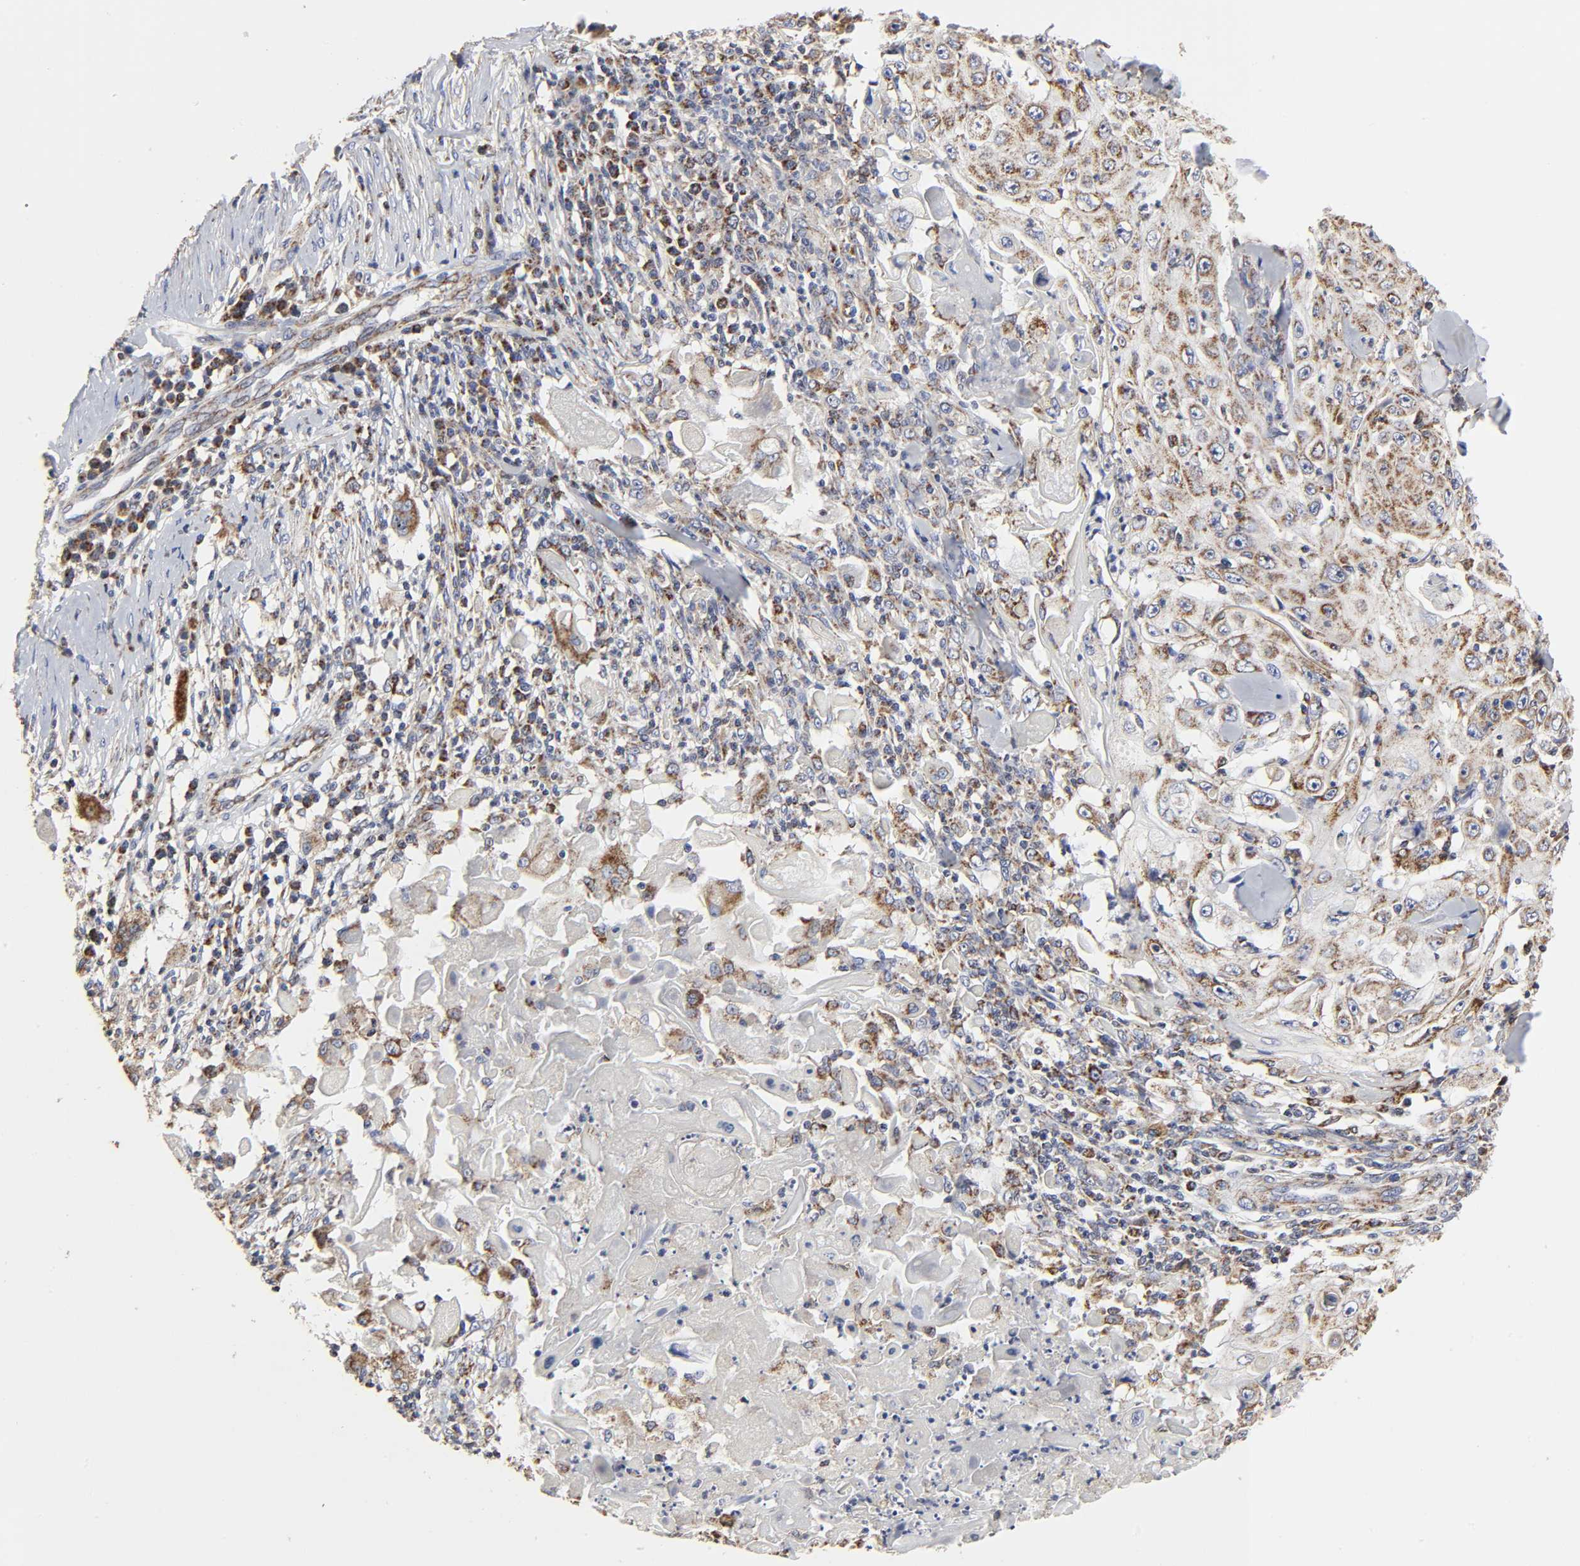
{"staining": {"intensity": "moderate", "quantity": ">75%", "location": "cytoplasmic/membranous"}, "tissue": "skin cancer", "cell_type": "Tumor cells", "image_type": "cancer", "snomed": [{"axis": "morphology", "description": "Squamous cell carcinoma, NOS"}, {"axis": "topography", "description": "Skin"}], "caption": "Skin cancer stained with DAB (3,3'-diaminobenzidine) immunohistochemistry shows medium levels of moderate cytoplasmic/membranous staining in approximately >75% of tumor cells.", "gene": "COX6B1", "patient": {"sex": "male", "age": 86}}